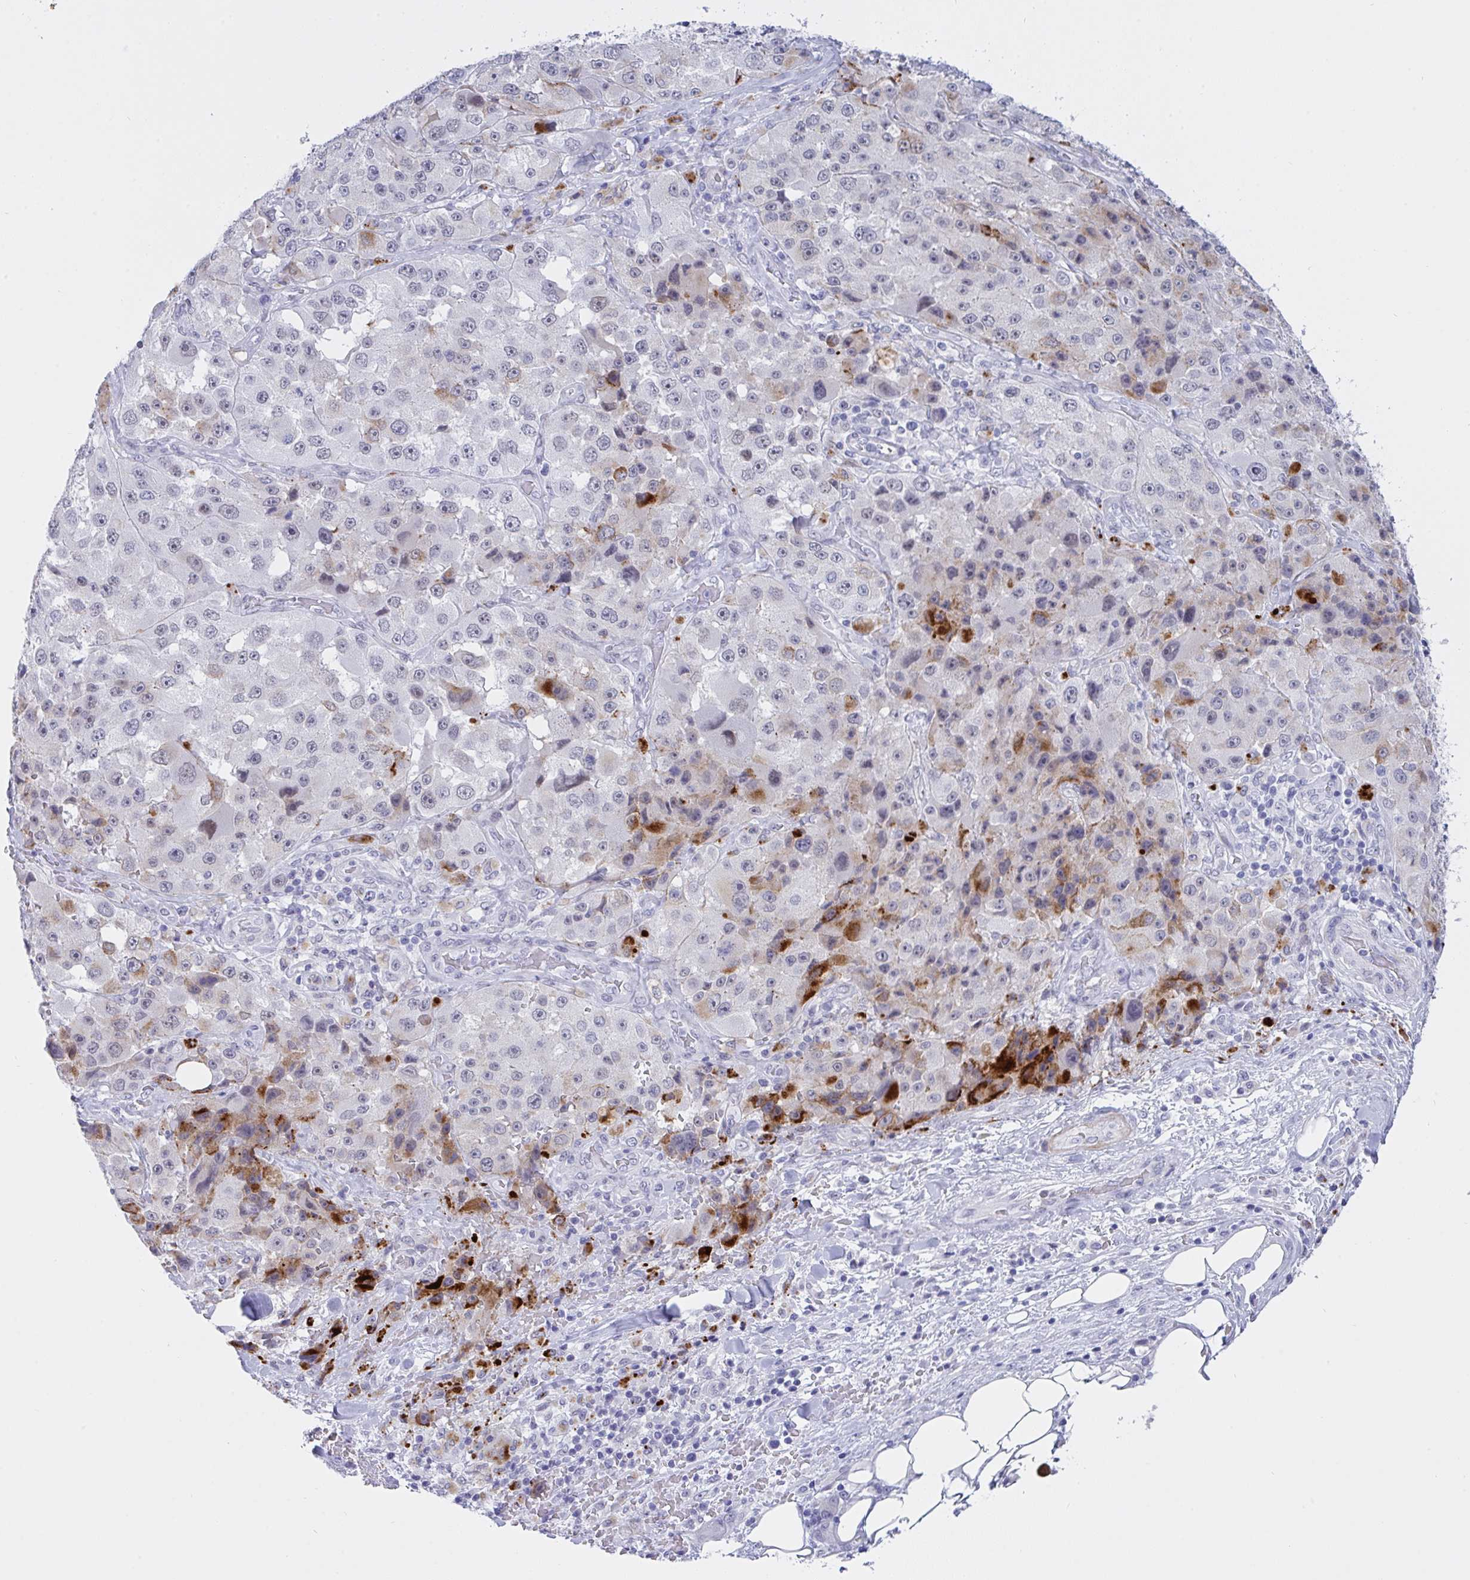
{"staining": {"intensity": "negative", "quantity": "none", "location": "none"}, "tissue": "melanoma", "cell_type": "Tumor cells", "image_type": "cancer", "snomed": [{"axis": "morphology", "description": "Malignant melanoma, Metastatic site"}, {"axis": "topography", "description": "Lymph node"}], "caption": "Malignant melanoma (metastatic site) was stained to show a protein in brown. There is no significant expression in tumor cells.", "gene": "FBXL22", "patient": {"sex": "male", "age": 62}}